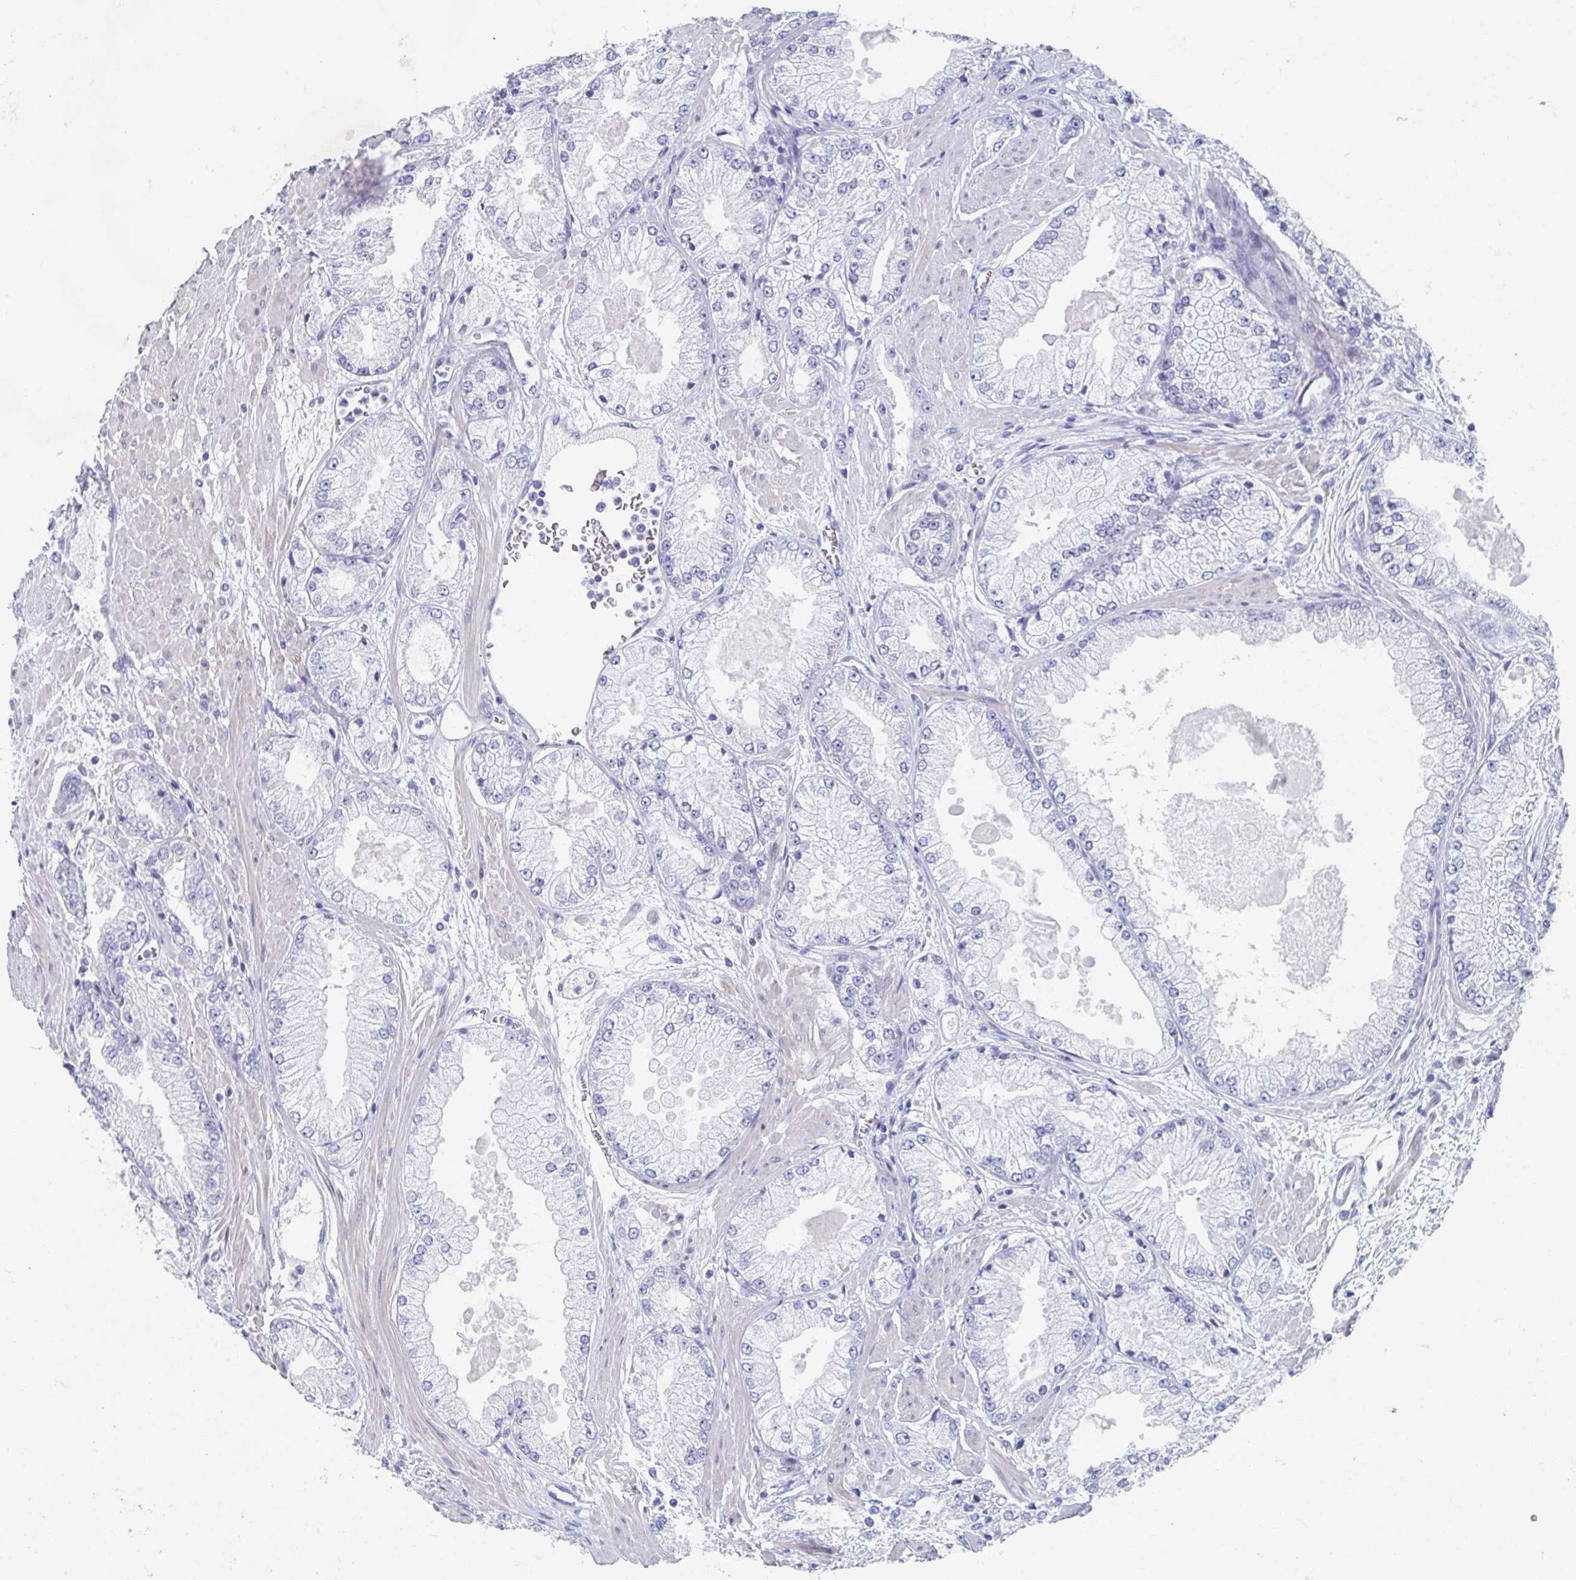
{"staining": {"intensity": "negative", "quantity": "none", "location": "none"}, "tissue": "prostate cancer", "cell_type": "Tumor cells", "image_type": "cancer", "snomed": [{"axis": "morphology", "description": "Adenocarcinoma, High grade"}, {"axis": "topography", "description": "Prostate"}], "caption": "Immunohistochemistry of human high-grade adenocarcinoma (prostate) demonstrates no positivity in tumor cells.", "gene": "SHCBP1L", "patient": {"sex": "male", "age": 68}}